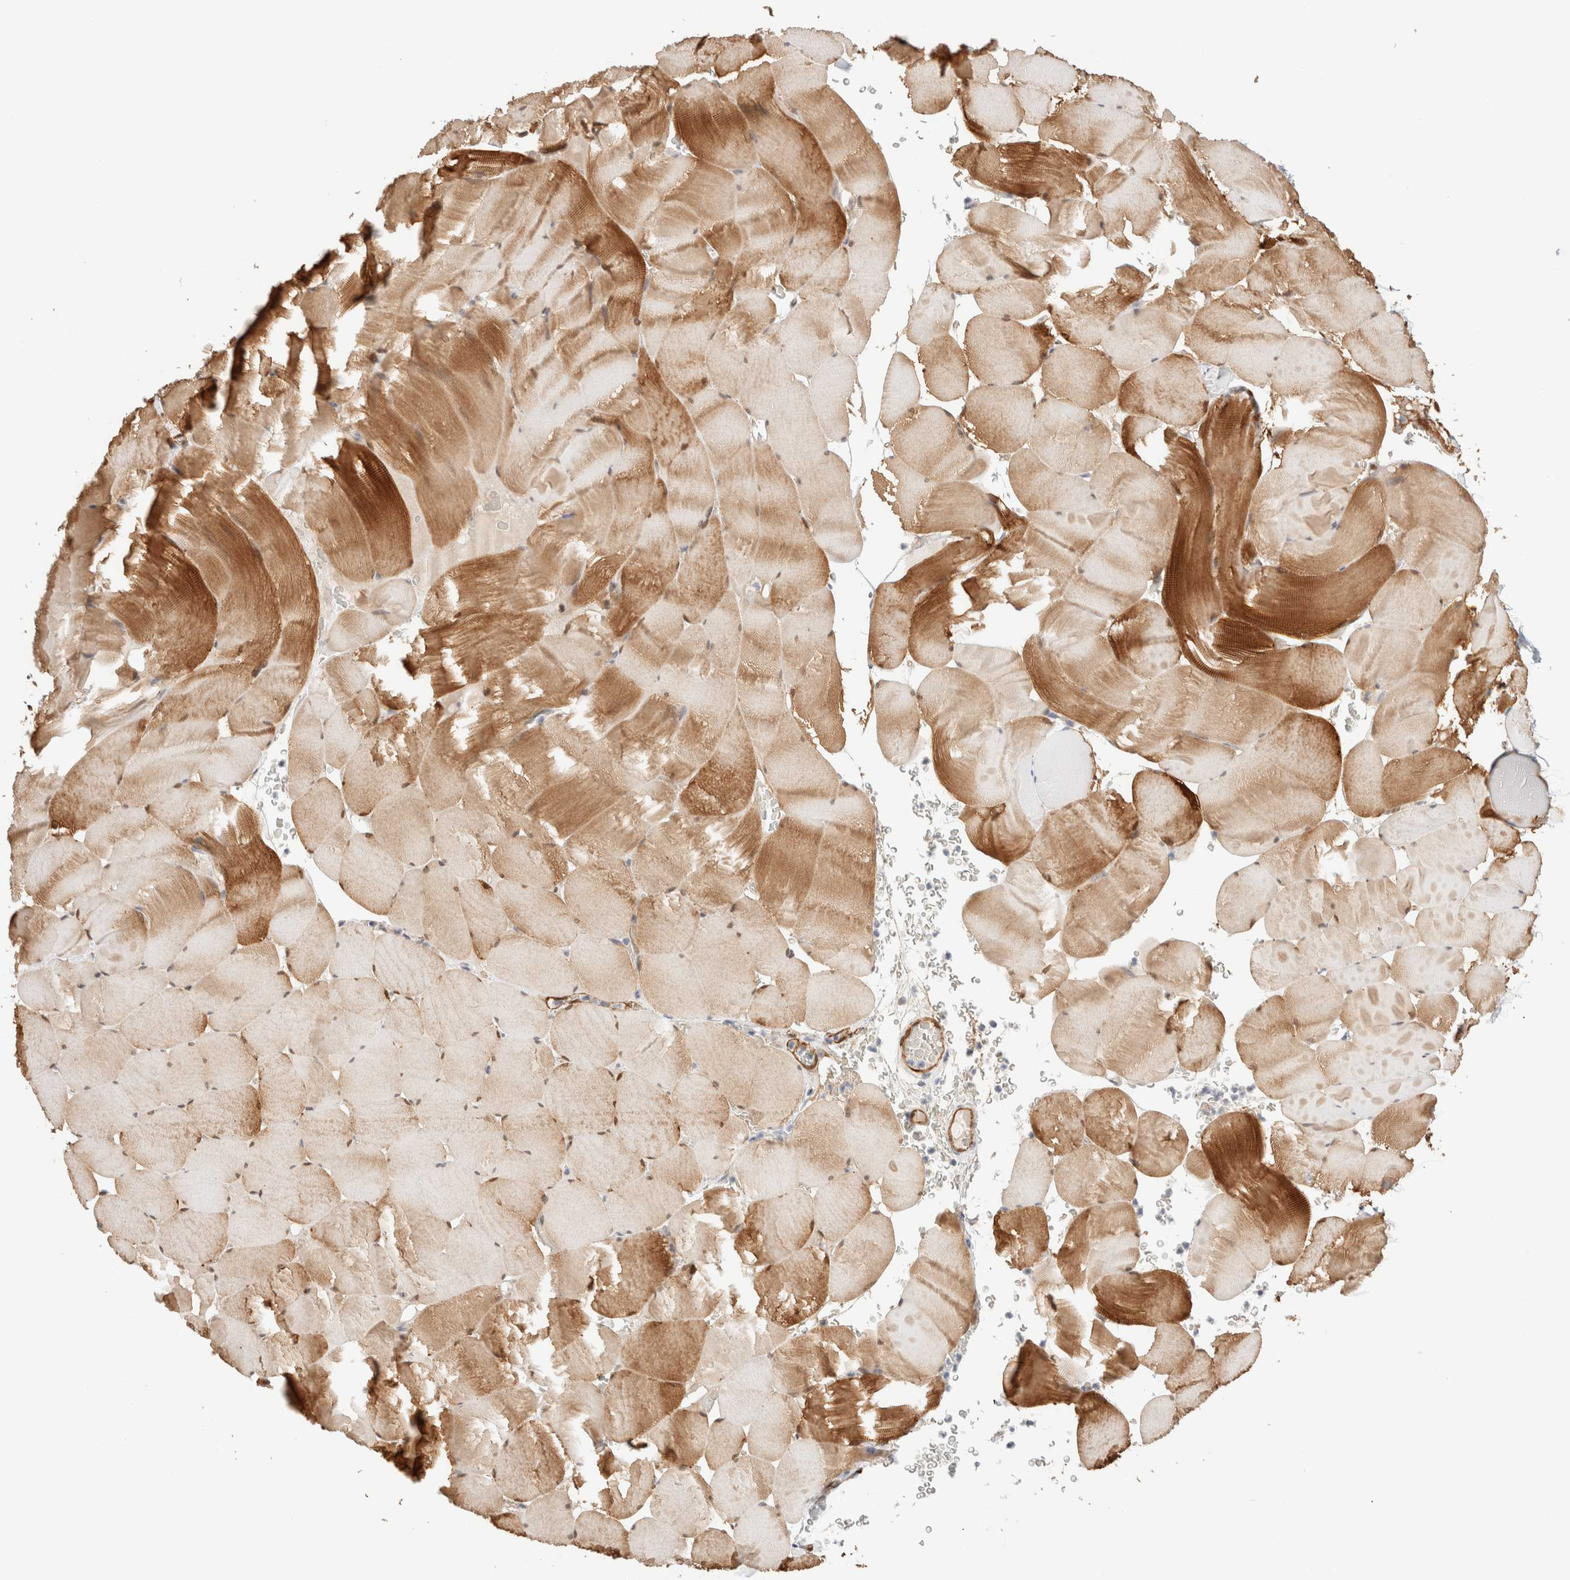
{"staining": {"intensity": "moderate", "quantity": ">75%", "location": "cytoplasmic/membranous"}, "tissue": "skeletal muscle", "cell_type": "Myocytes", "image_type": "normal", "snomed": [{"axis": "morphology", "description": "Normal tissue, NOS"}, {"axis": "topography", "description": "Skeletal muscle"}], "caption": "IHC image of normal skeletal muscle: human skeletal muscle stained using immunohistochemistry (IHC) demonstrates medium levels of moderate protein expression localized specifically in the cytoplasmic/membranous of myocytes, appearing as a cytoplasmic/membranous brown color.", "gene": "LMCD1", "patient": {"sex": "male", "age": 62}}